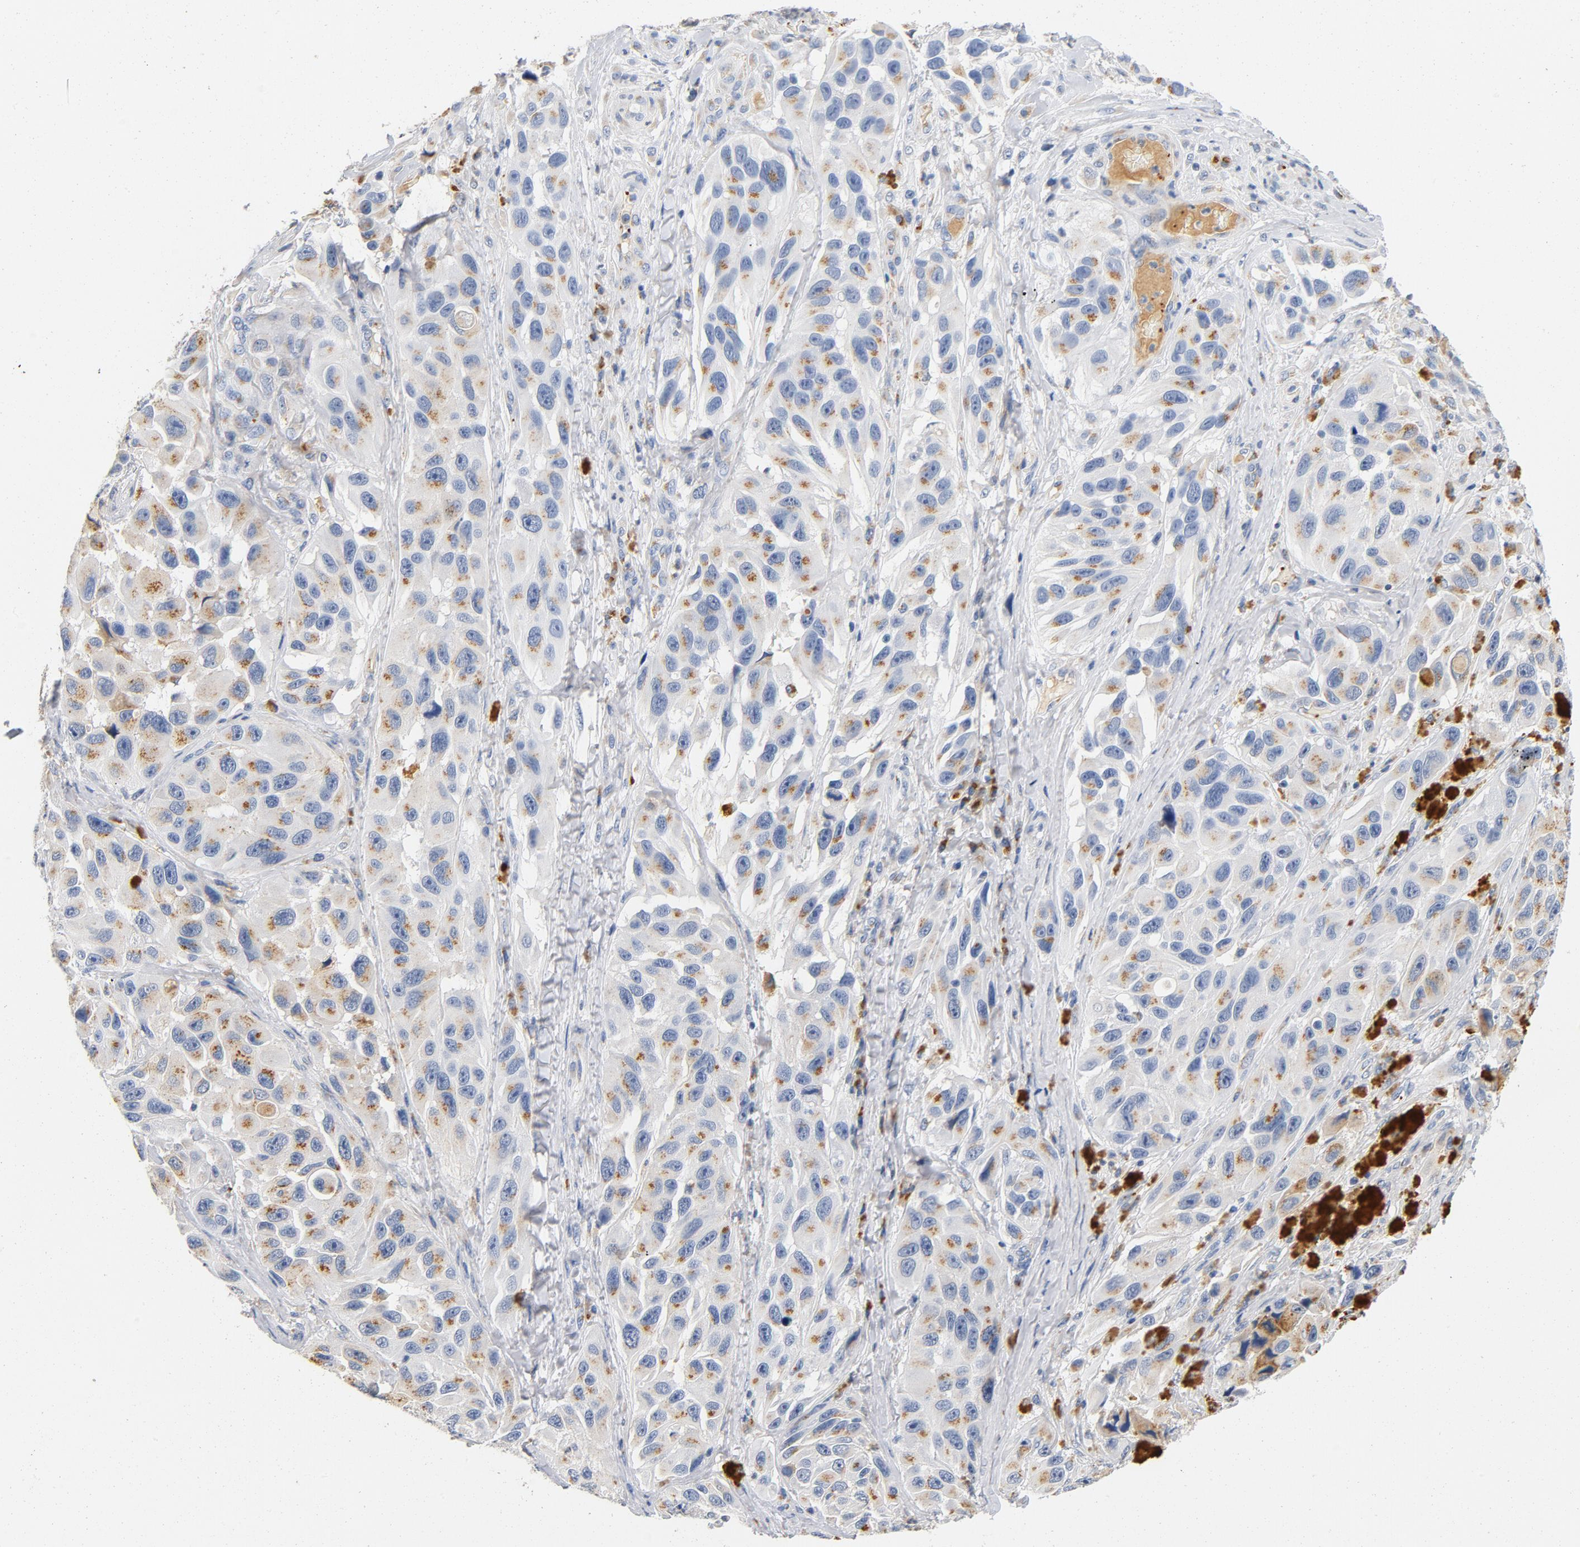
{"staining": {"intensity": "weak", "quantity": "<25%", "location": "cytoplasmic/membranous"}, "tissue": "melanoma", "cell_type": "Tumor cells", "image_type": "cancer", "snomed": [{"axis": "morphology", "description": "Malignant melanoma, NOS"}, {"axis": "topography", "description": "Skin"}], "caption": "IHC micrograph of neoplastic tissue: melanoma stained with DAB exhibits no significant protein expression in tumor cells.", "gene": "LMAN2", "patient": {"sex": "female", "age": 73}}